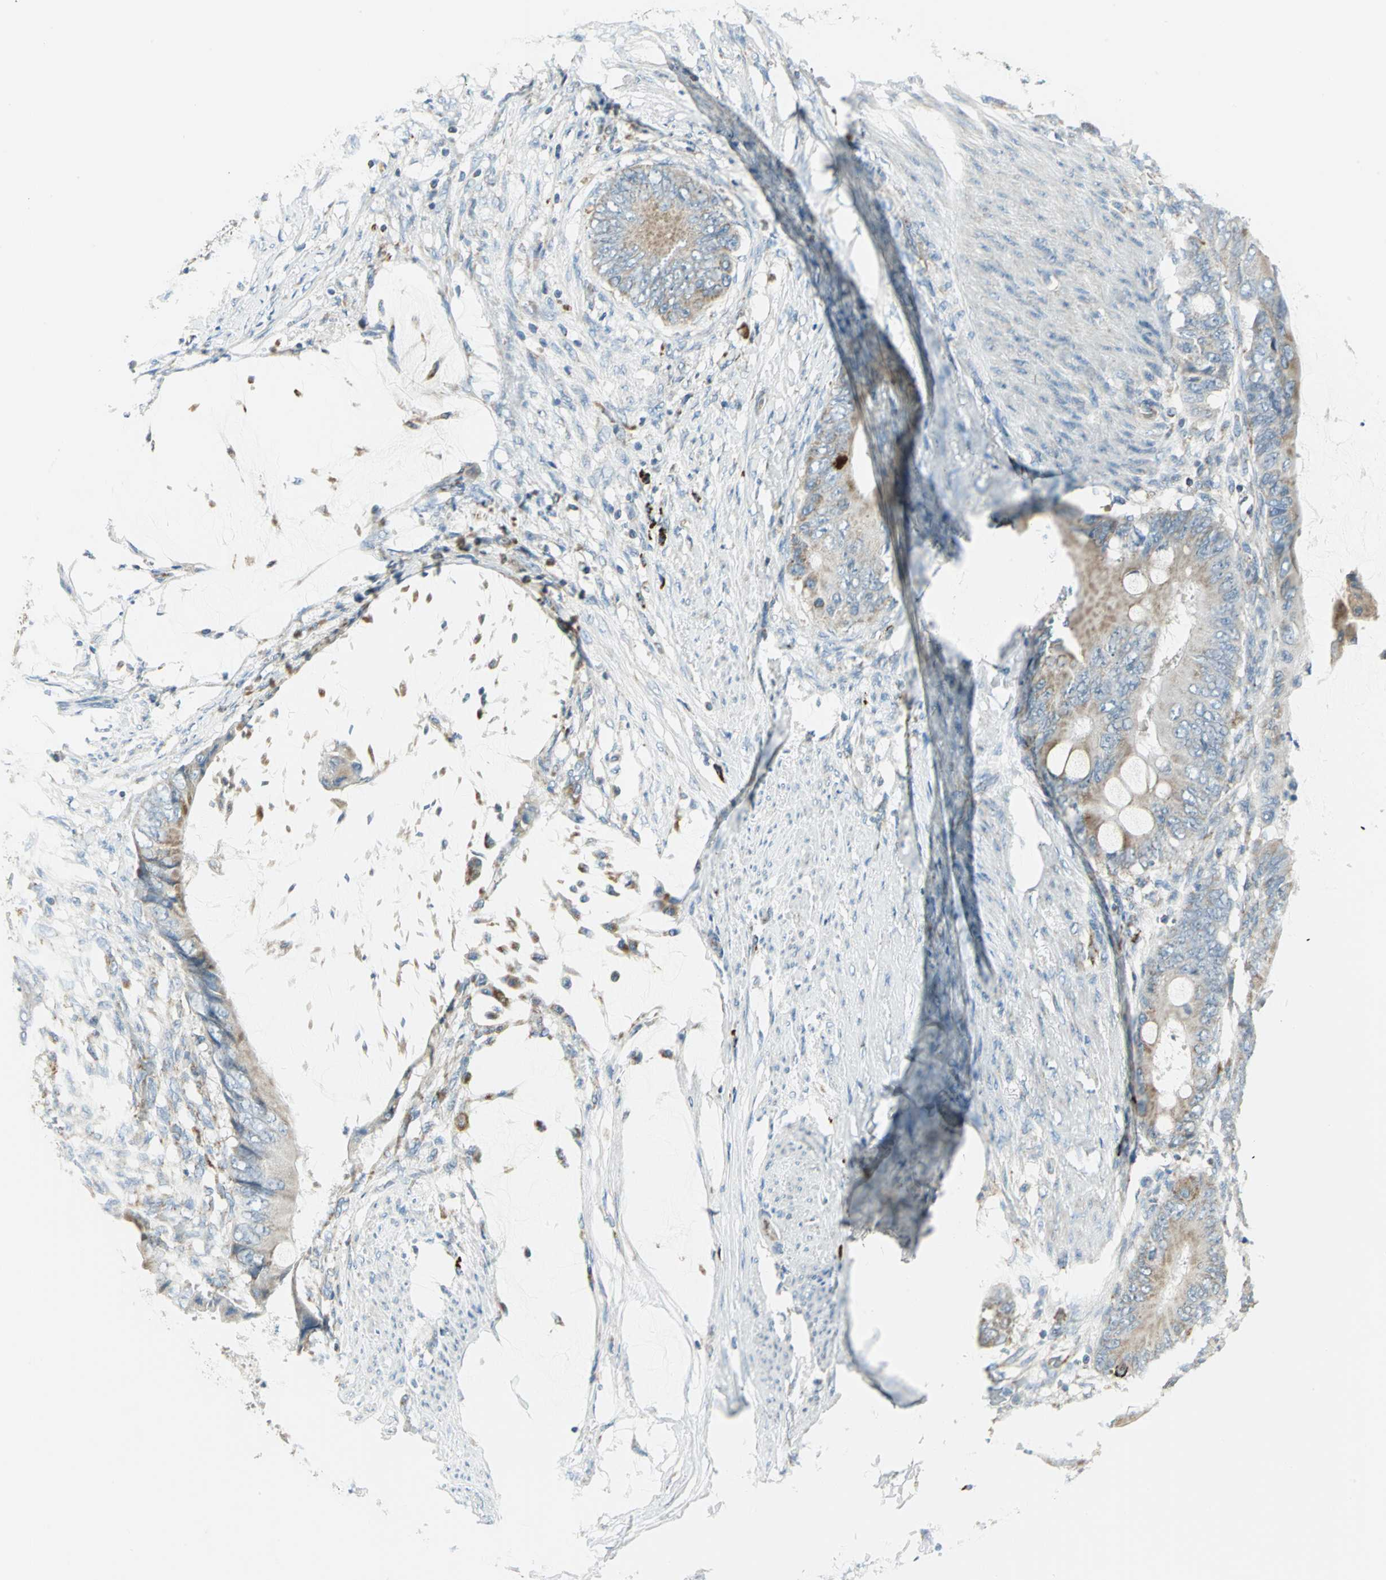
{"staining": {"intensity": "weak", "quantity": "25%-75%", "location": "cytoplasmic/membranous"}, "tissue": "colorectal cancer", "cell_type": "Tumor cells", "image_type": "cancer", "snomed": [{"axis": "morphology", "description": "Normal tissue, NOS"}, {"axis": "morphology", "description": "Adenocarcinoma, NOS"}, {"axis": "topography", "description": "Rectum"}, {"axis": "topography", "description": "Peripheral nerve tissue"}], "caption": "A brown stain highlights weak cytoplasmic/membranous staining of a protein in human colorectal cancer tumor cells.", "gene": "ACADM", "patient": {"sex": "female", "age": 77}}